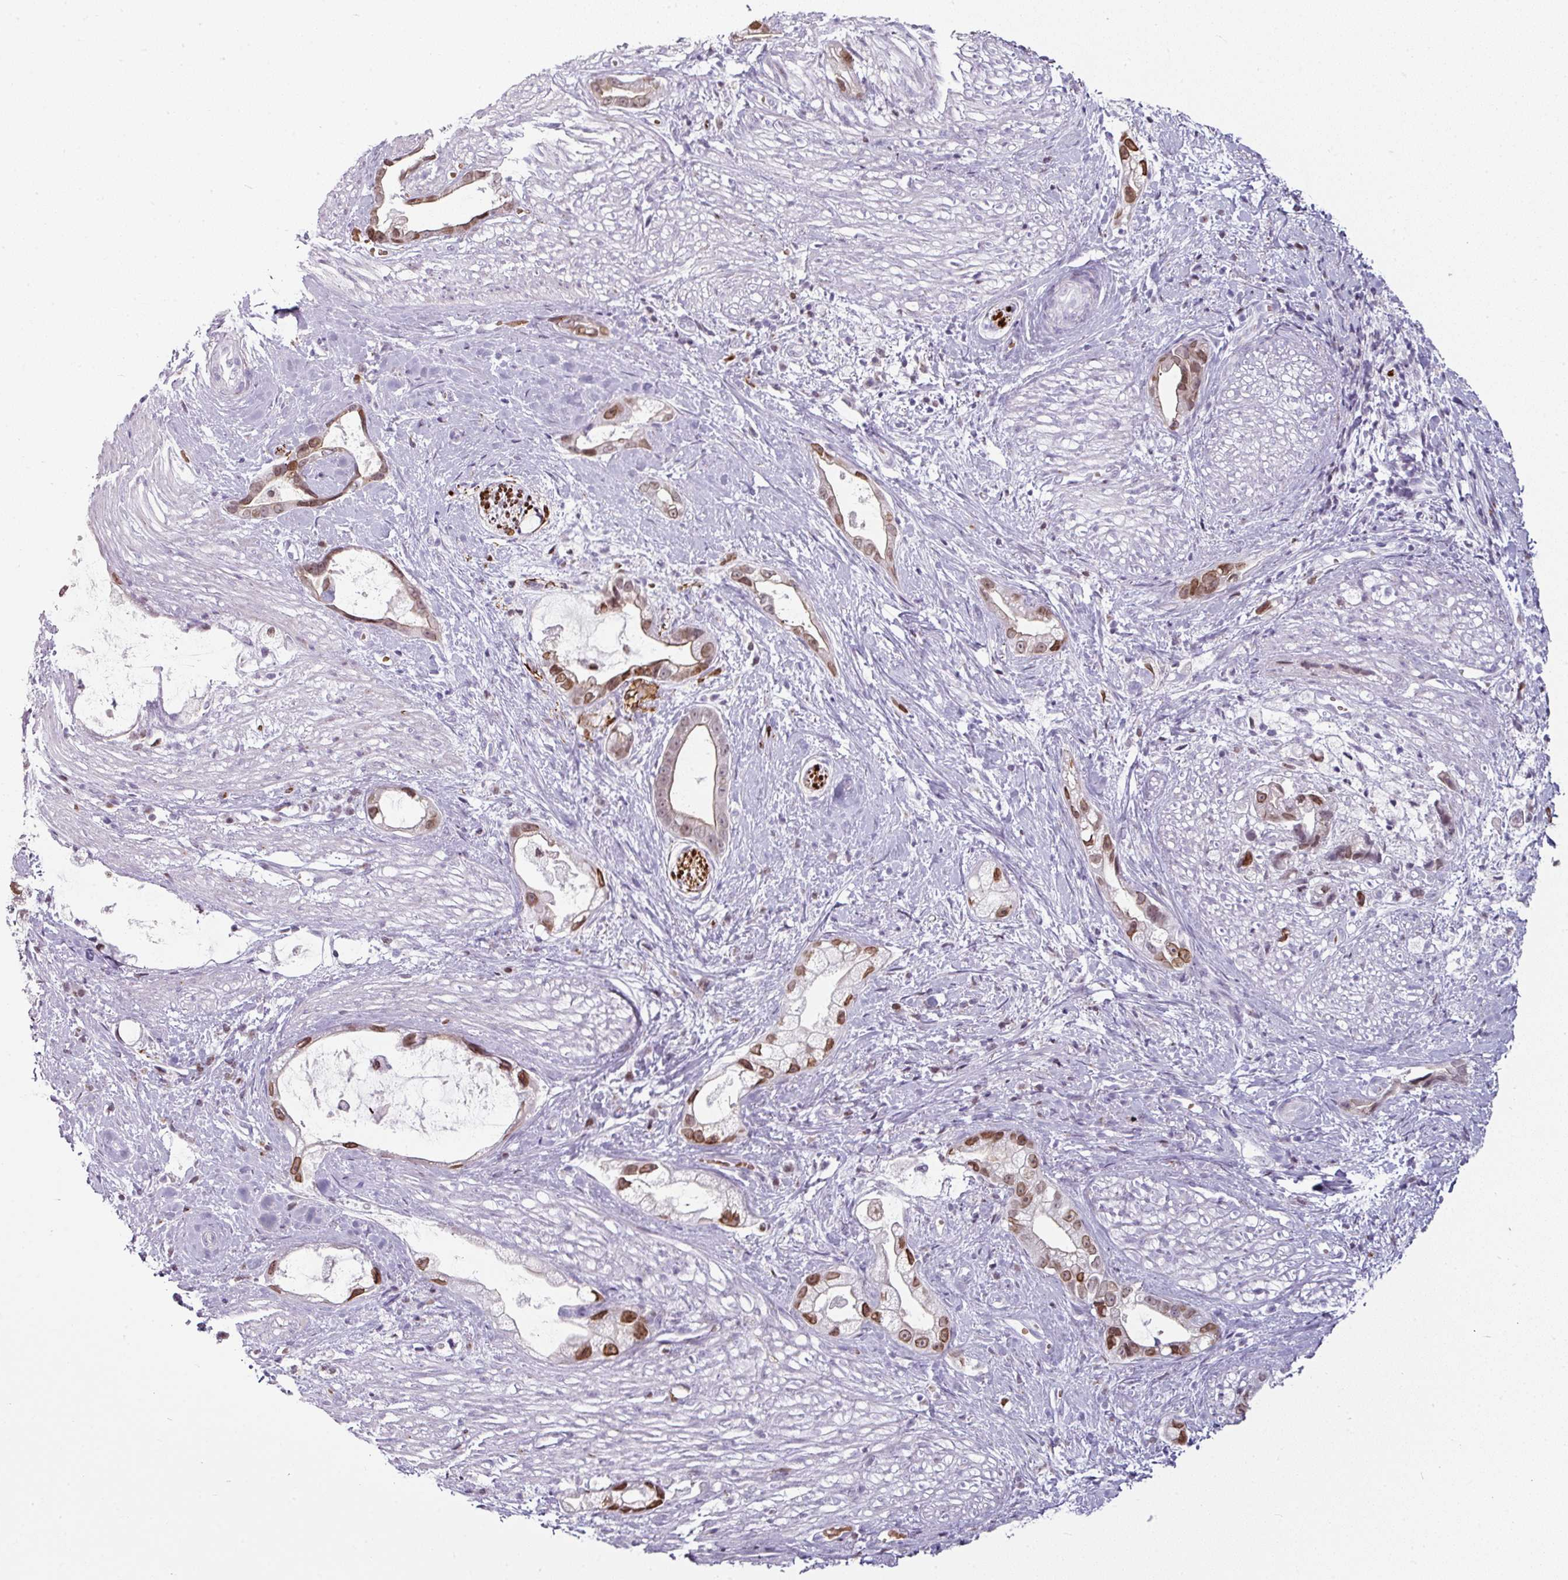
{"staining": {"intensity": "moderate", "quantity": ">75%", "location": "nuclear"}, "tissue": "stomach cancer", "cell_type": "Tumor cells", "image_type": "cancer", "snomed": [{"axis": "morphology", "description": "Adenocarcinoma, NOS"}, {"axis": "topography", "description": "Stomach"}], "caption": "Stomach cancer tissue reveals moderate nuclear expression in approximately >75% of tumor cells, visualized by immunohistochemistry.", "gene": "SYT8", "patient": {"sex": "male", "age": 55}}